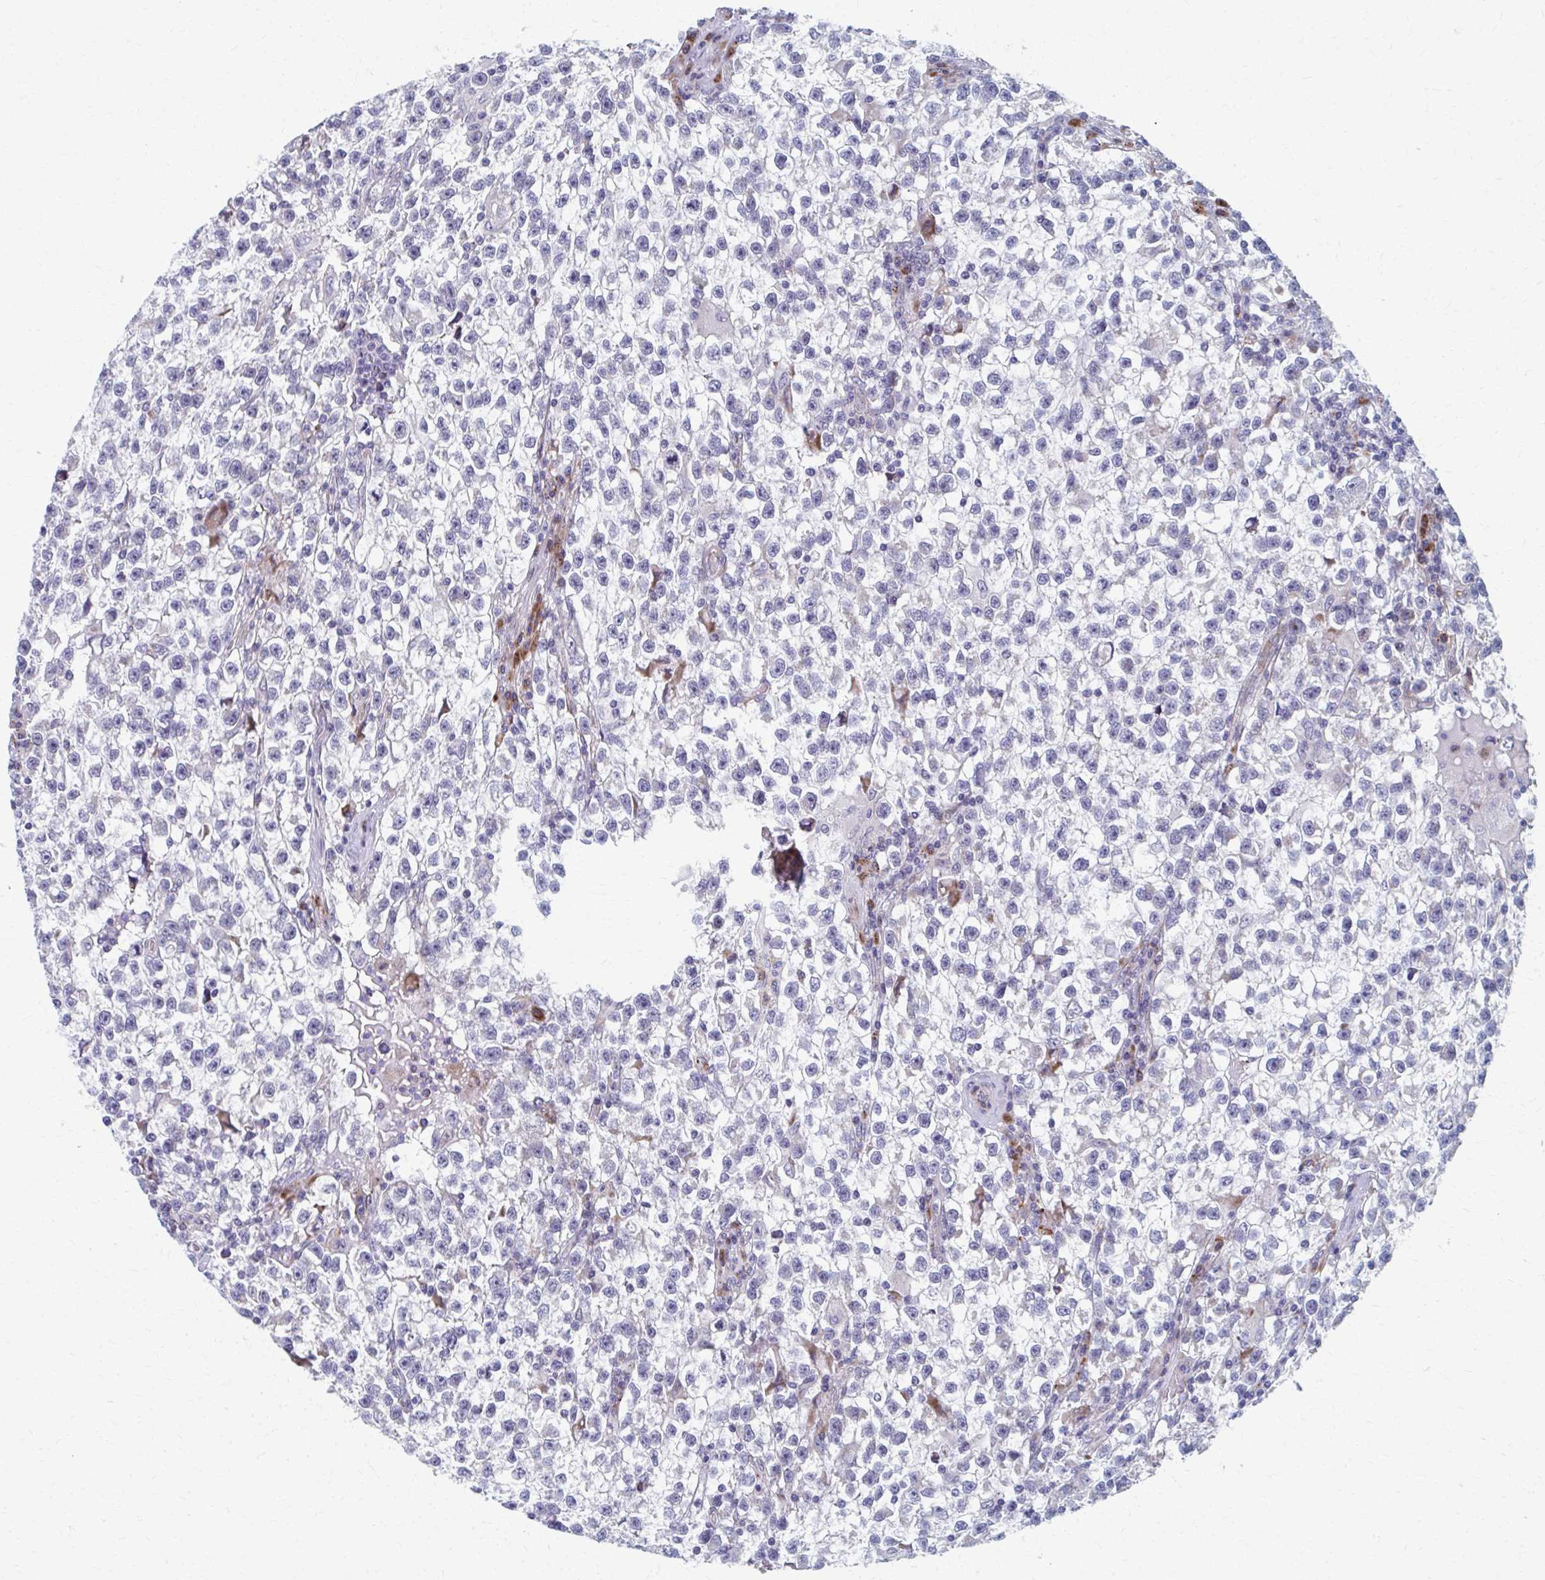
{"staining": {"intensity": "negative", "quantity": "none", "location": "none"}, "tissue": "testis cancer", "cell_type": "Tumor cells", "image_type": "cancer", "snomed": [{"axis": "morphology", "description": "Seminoma, NOS"}, {"axis": "topography", "description": "Testis"}], "caption": "Human testis cancer stained for a protein using immunohistochemistry exhibits no staining in tumor cells.", "gene": "OLFM2", "patient": {"sex": "male", "age": 31}}